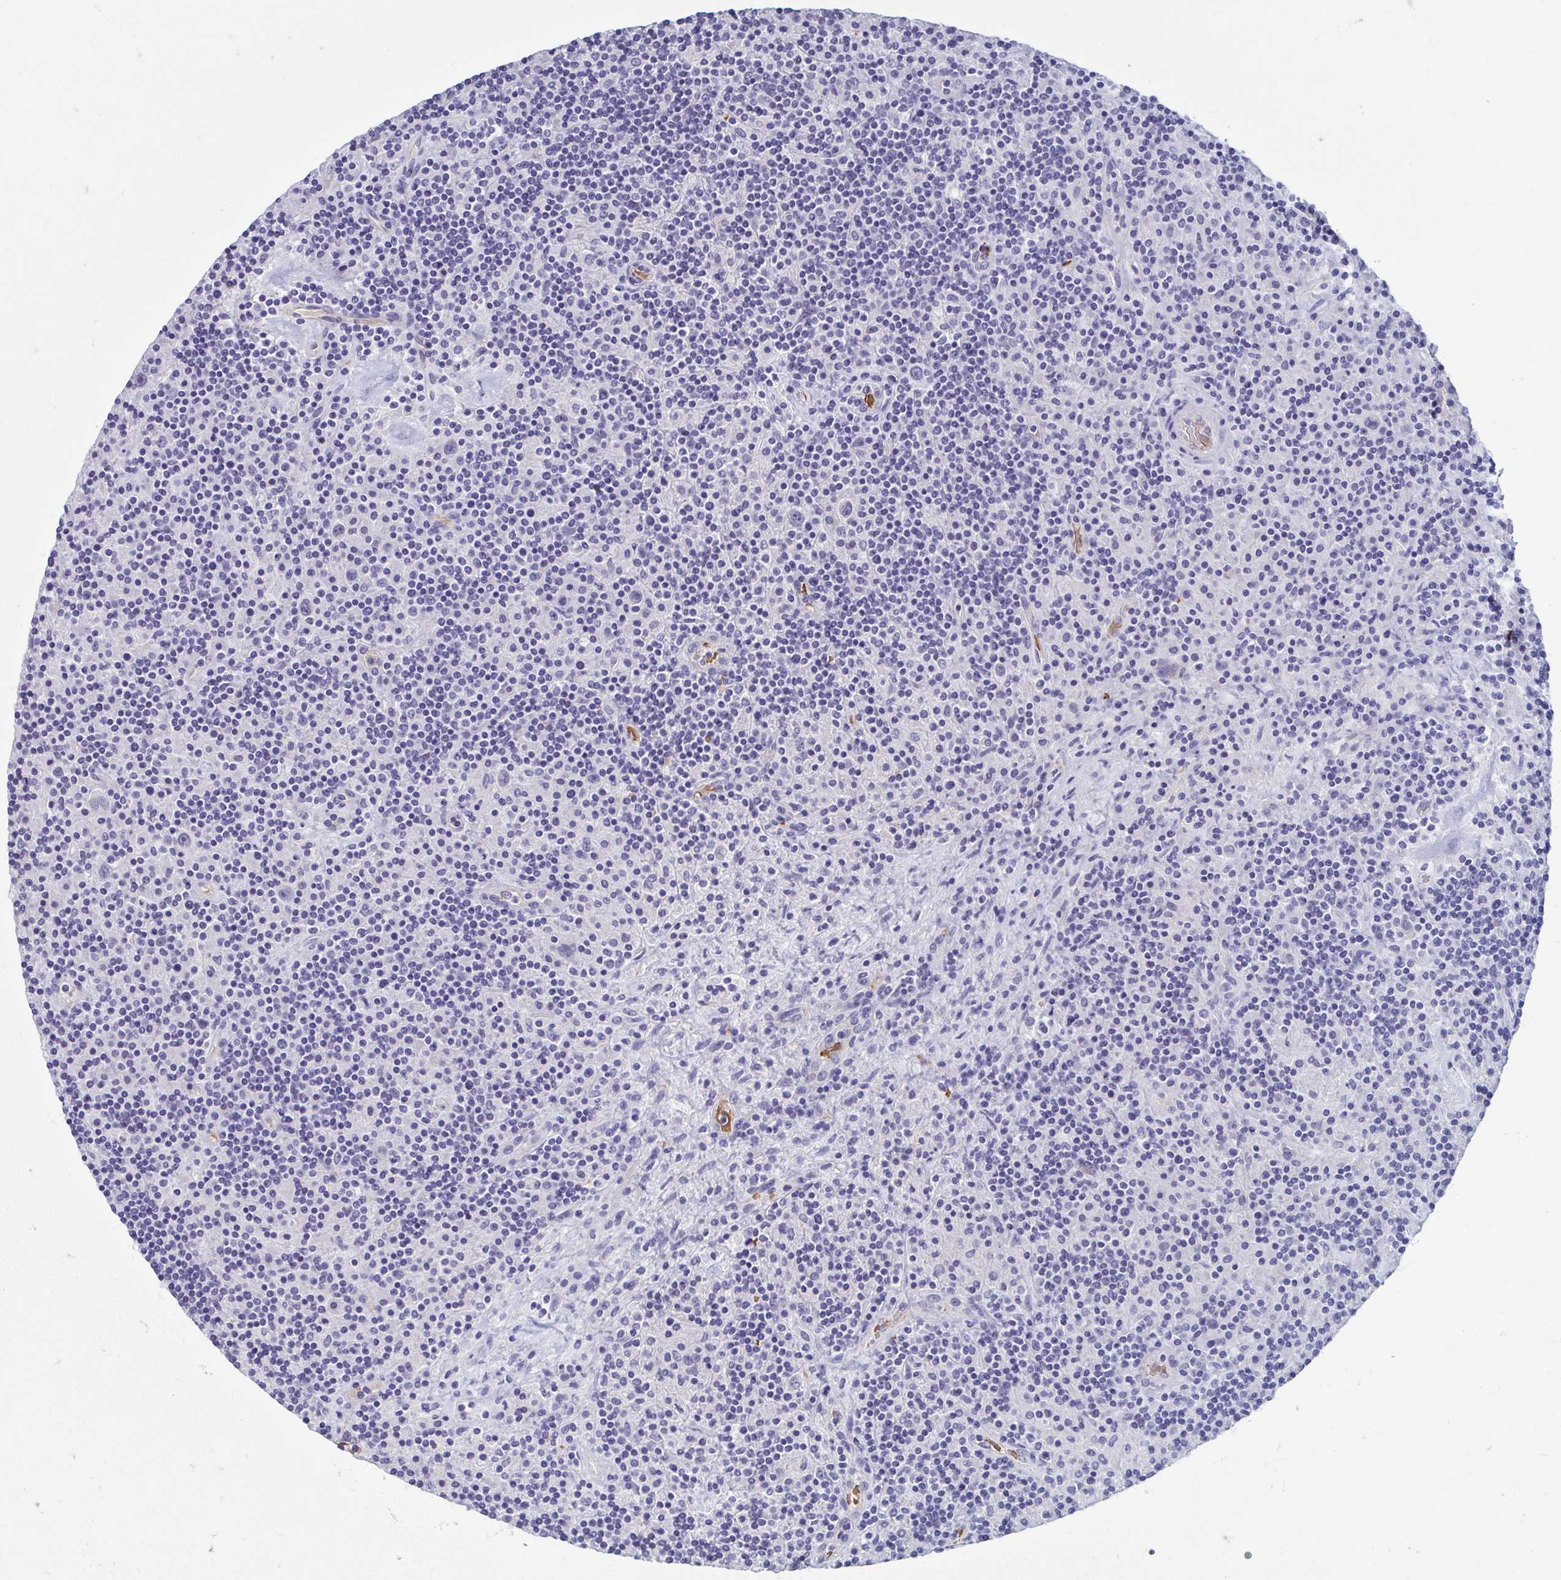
{"staining": {"intensity": "negative", "quantity": "none", "location": "none"}, "tissue": "lymphoma", "cell_type": "Tumor cells", "image_type": "cancer", "snomed": [{"axis": "morphology", "description": "Hodgkin's disease, NOS"}, {"axis": "topography", "description": "Lymph node"}], "caption": "Tumor cells are negative for protein expression in human Hodgkin's disease.", "gene": "MORC4", "patient": {"sex": "male", "age": 70}}